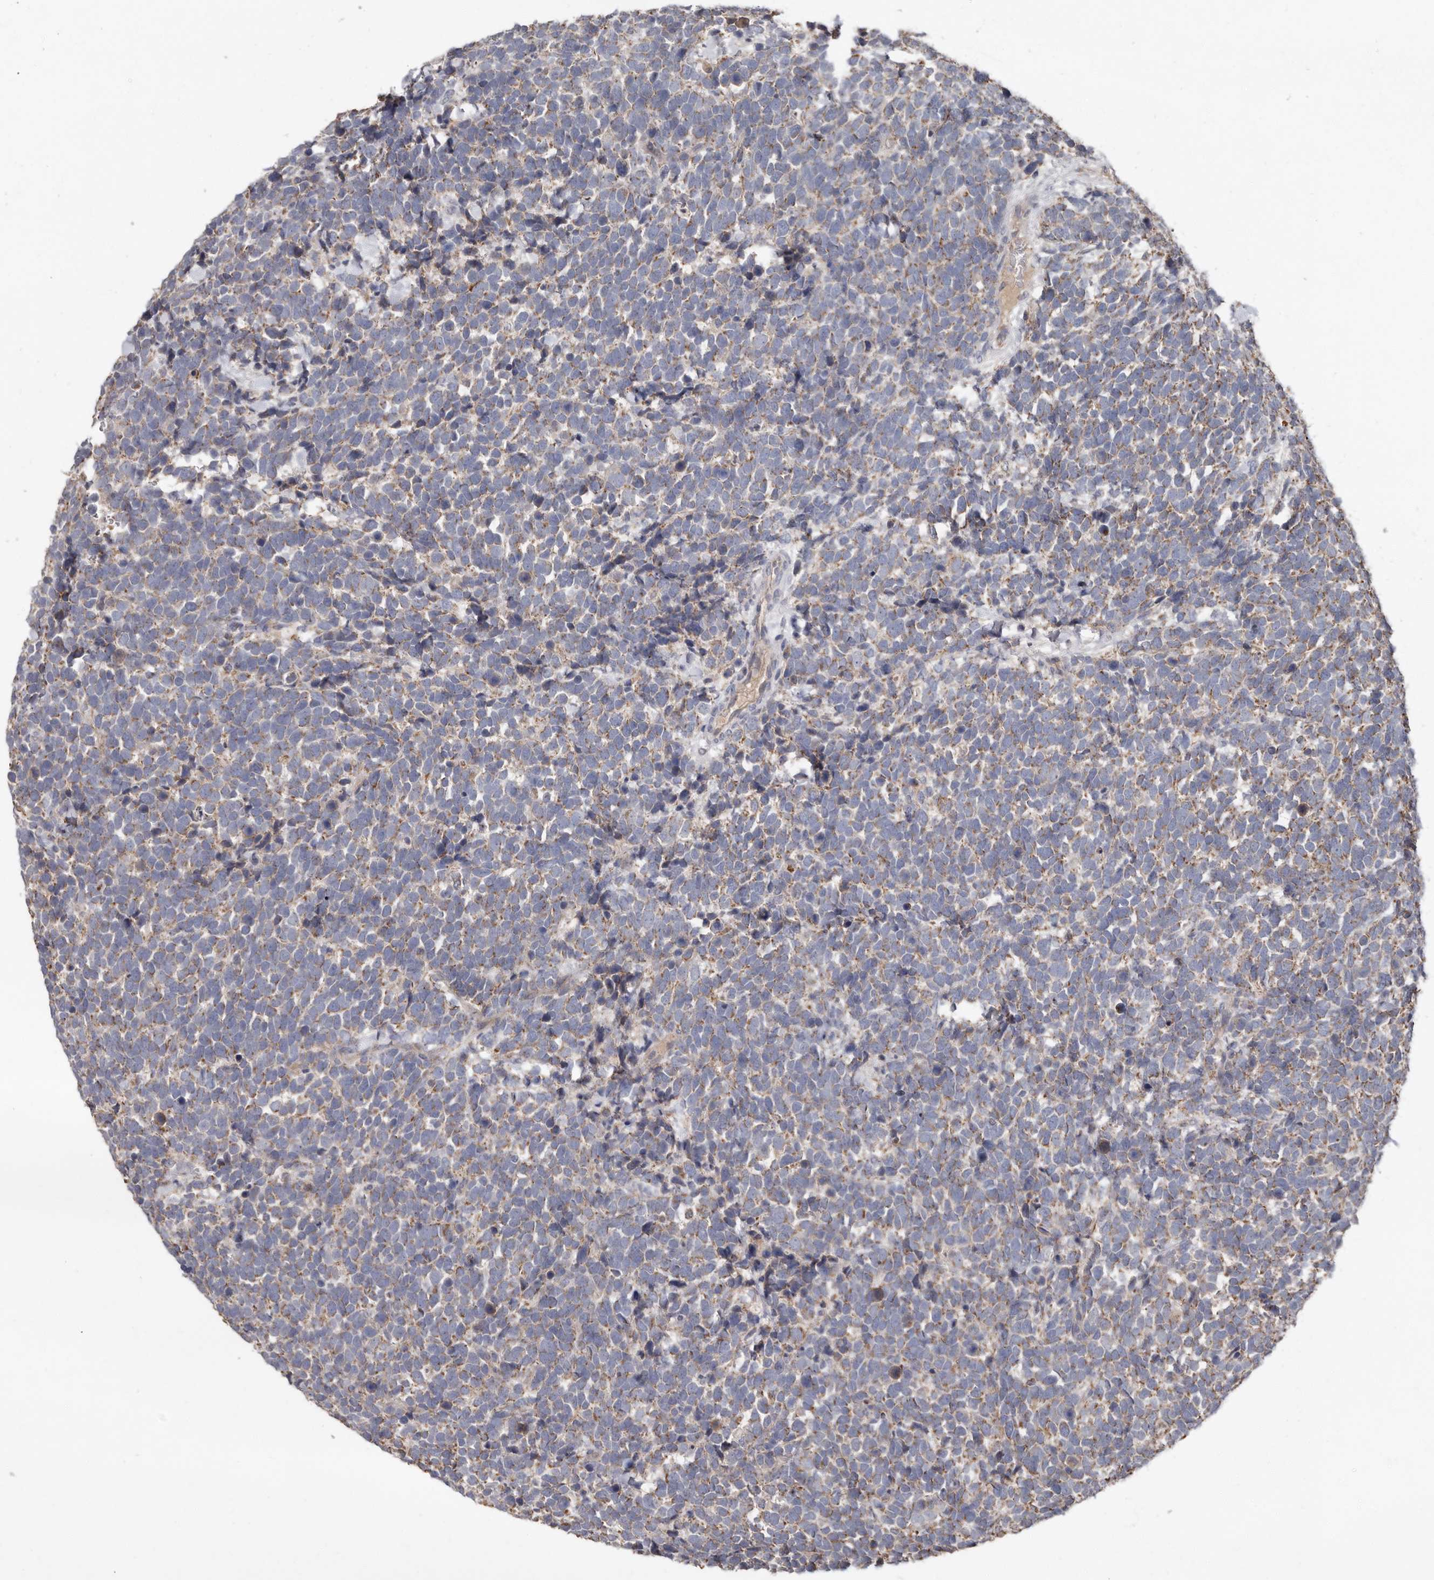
{"staining": {"intensity": "moderate", "quantity": "<25%", "location": "cytoplasmic/membranous"}, "tissue": "urothelial cancer", "cell_type": "Tumor cells", "image_type": "cancer", "snomed": [{"axis": "morphology", "description": "Urothelial carcinoma, High grade"}, {"axis": "topography", "description": "Urinary bladder"}], "caption": "Immunohistochemistry (IHC) (DAB) staining of human high-grade urothelial carcinoma exhibits moderate cytoplasmic/membranous protein expression in approximately <25% of tumor cells.", "gene": "KIF26B", "patient": {"sex": "female", "age": 82}}